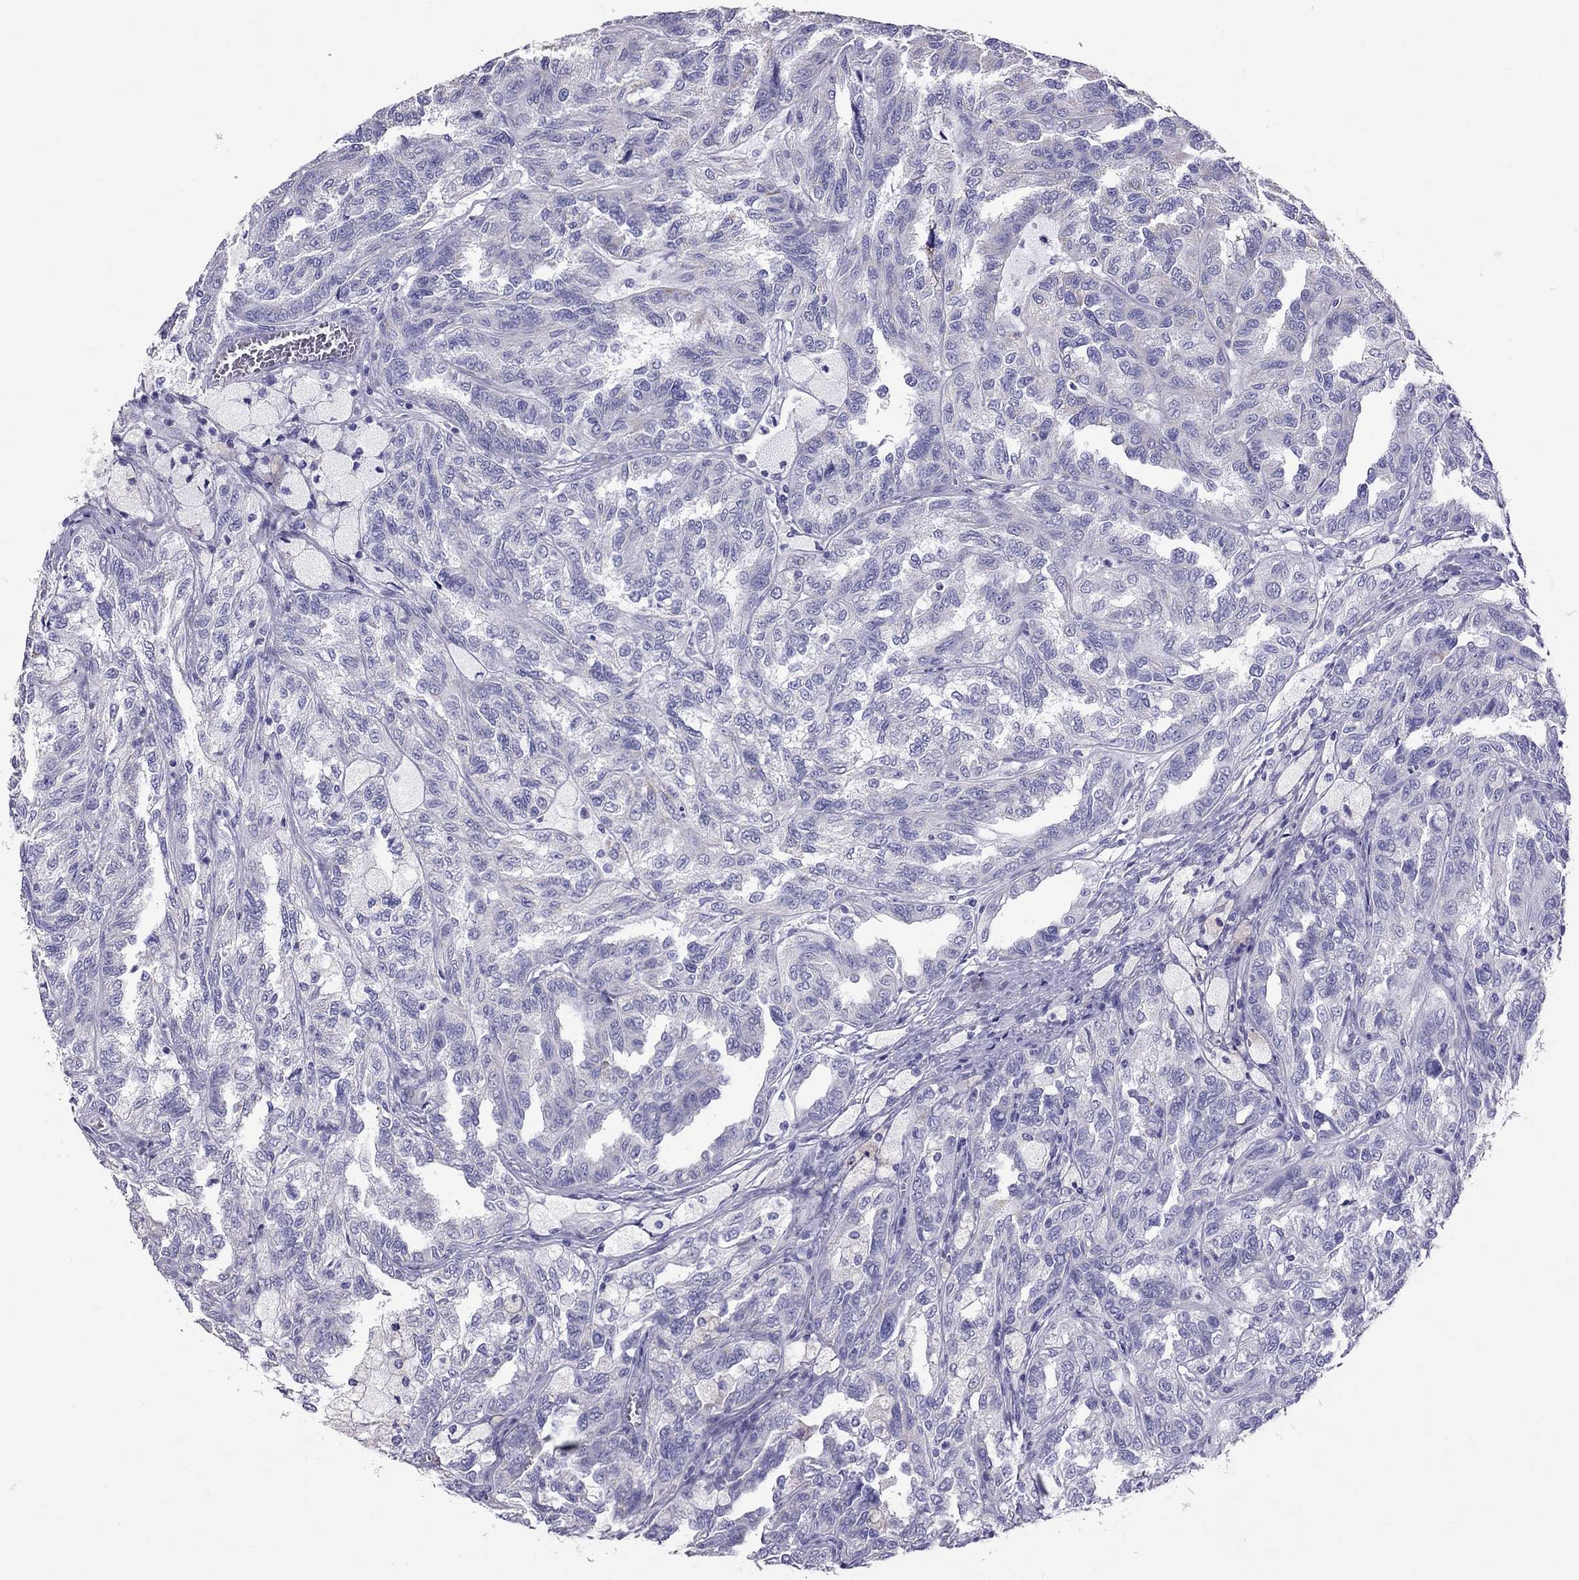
{"staining": {"intensity": "weak", "quantity": "<25%", "location": "cytoplasmic/membranous"}, "tissue": "renal cancer", "cell_type": "Tumor cells", "image_type": "cancer", "snomed": [{"axis": "morphology", "description": "Adenocarcinoma, NOS"}, {"axis": "topography", "description": "Kidney"}], "caption": "A micrograph of renal cancer (adenocarcinoma) stained for a protein shows no brown staining in tumor cells. (DAB immunohistochemistry, high magnification).", "gene": "TTLL13", "patient": {"sex": "male", "age": 79}}